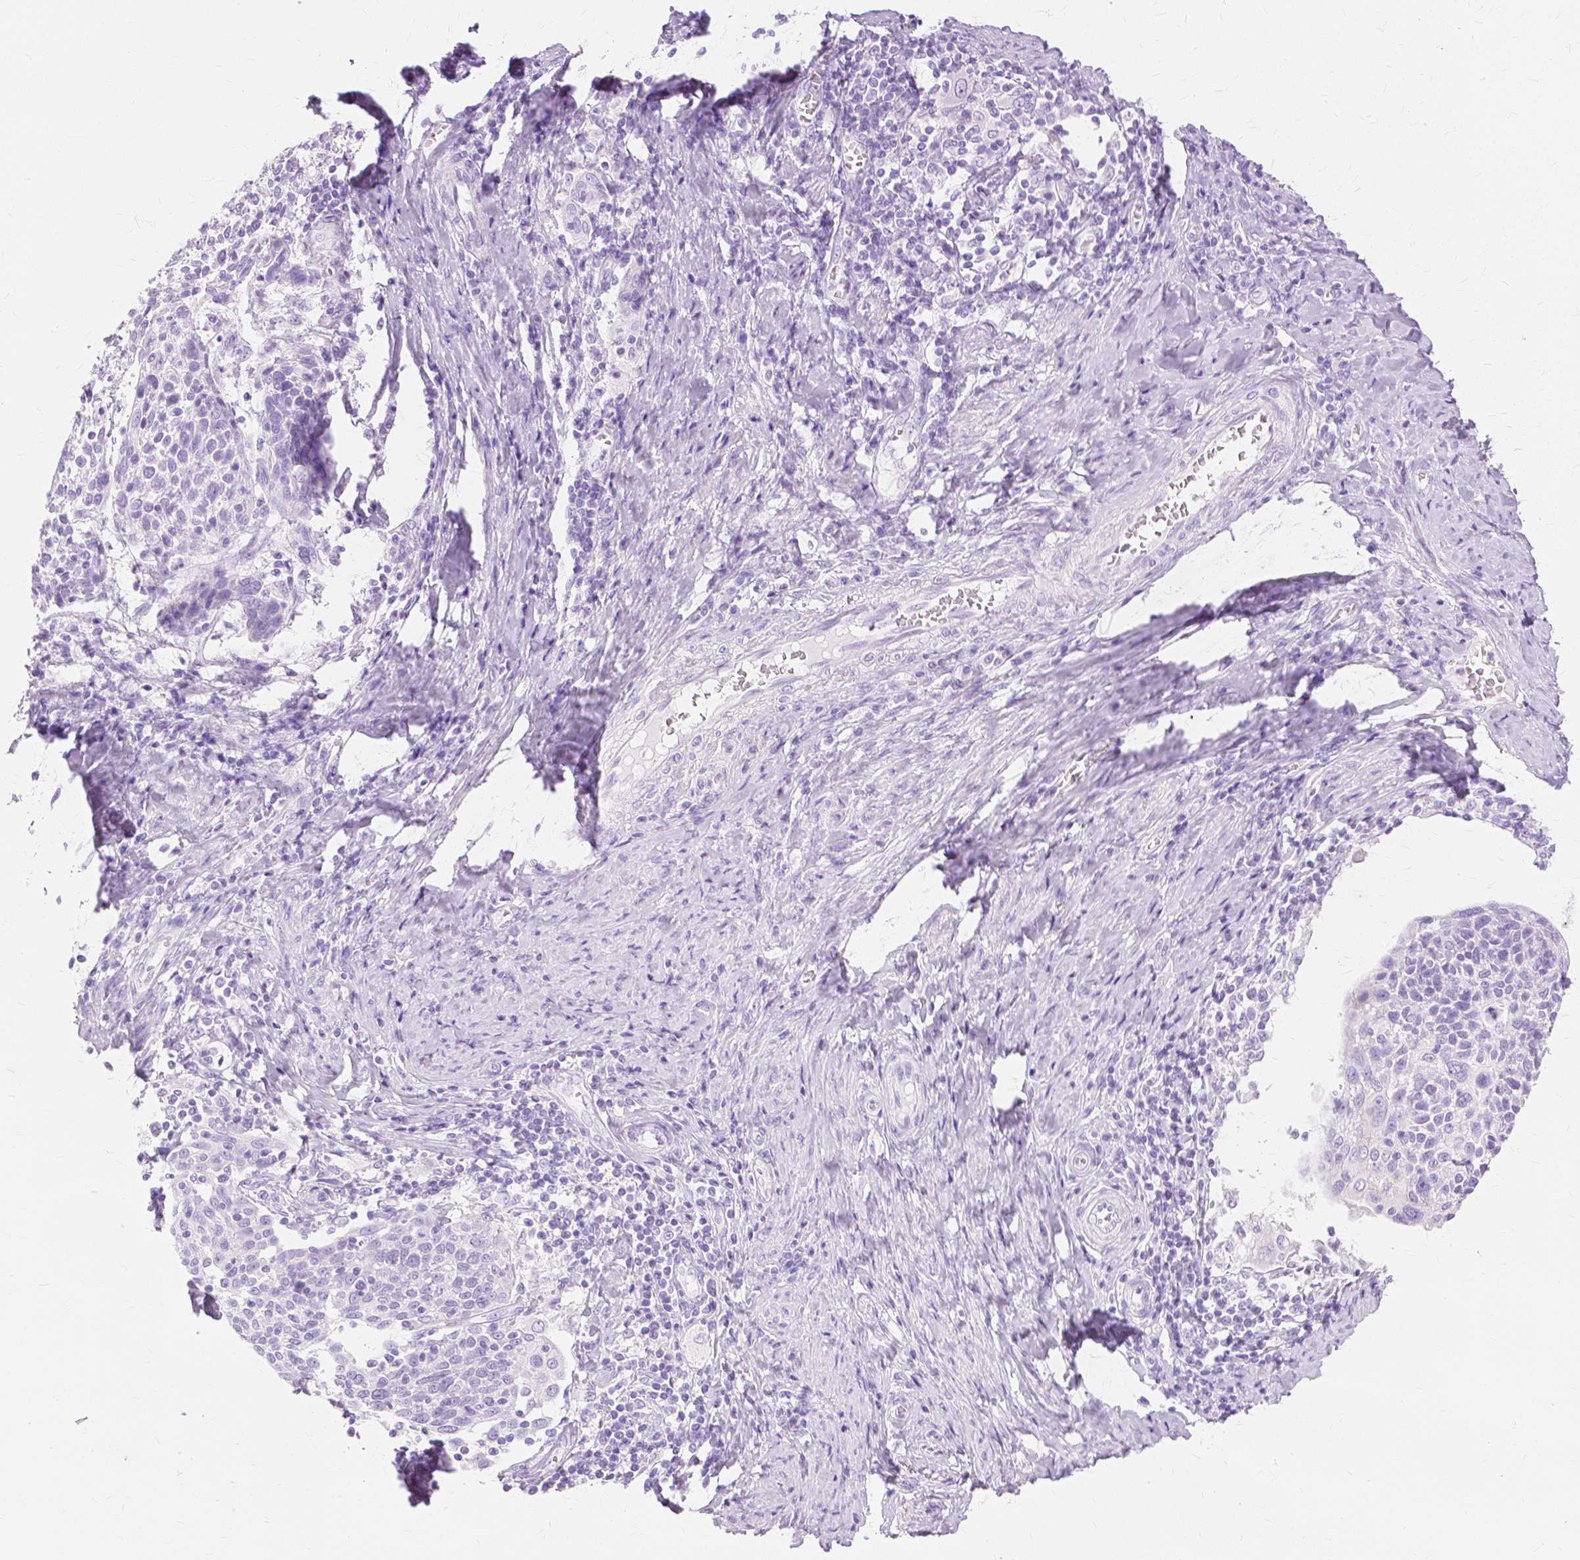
{"staining": {"intensity": "negative", "quantity": "none", "location": "none"}, "tissue": "cervical cancer", "cell_type": "Tumor cells", "image_type": "cancer", "snomed": [{"axis": "morphology", "description": "Squamous cell carcinoma, NOS"}, {"axis": "topography", "description": "Cervix"}], "caption": "An immunohistochemistry histopathology image of squamous cell carcinoma (cervical) is shown. There is no staining in tumor cells of squamous cell carcinoma (cervical).", "gene": "TGM1", "patient": {"sex": "female", "age": 61}}